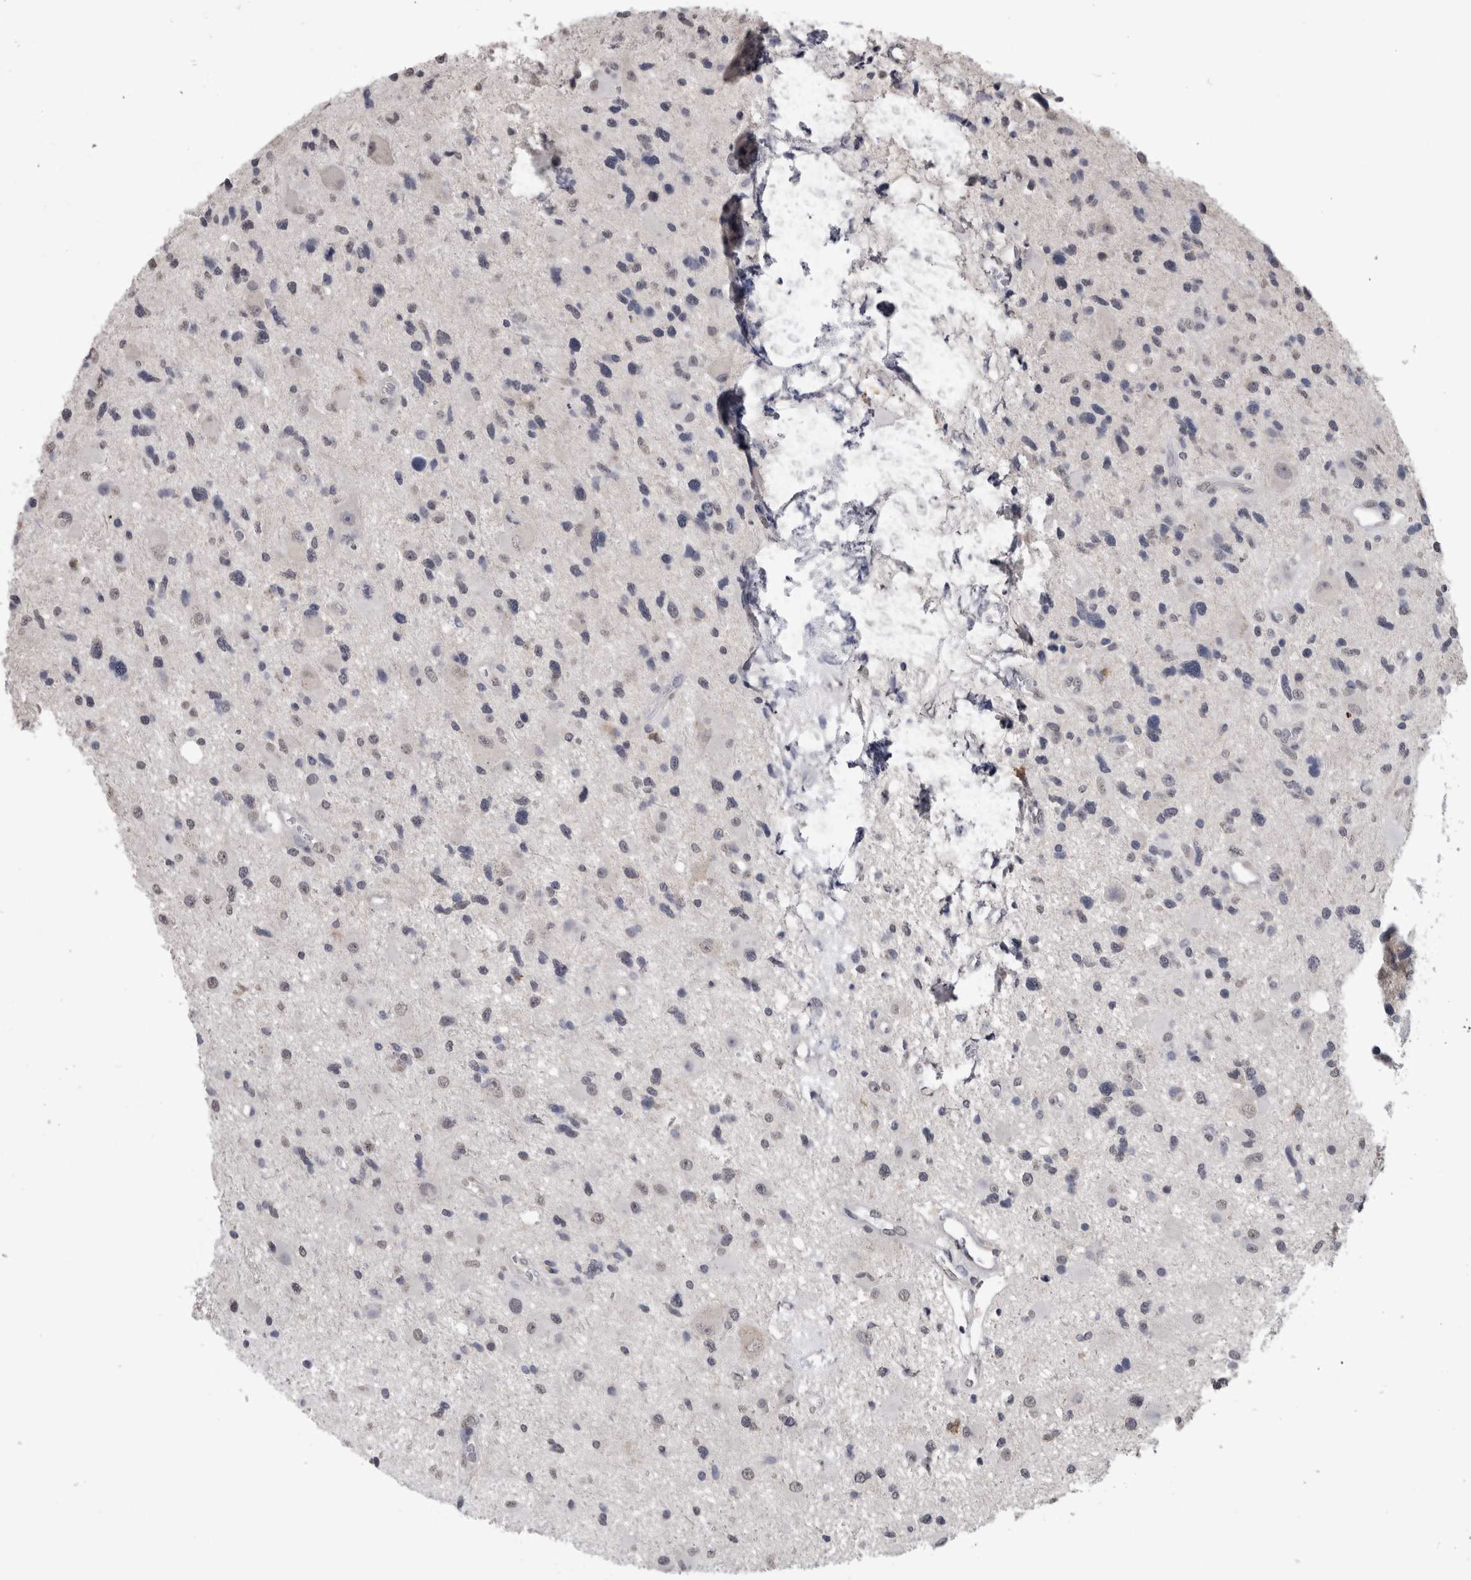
{"staining": {"intensity": "negative", "quantity": "none", "location": "none"}, "tissue": "glioma", "cell_type": "Tumor cells", "image_type": "cancer", "snomed": [{"axis": "morphology", "description": "Glioma, malignant, High grade"}, {"axis": "topography", "description": "Brain"}], "caption": "There is no significant expression in tumor cells of high-grade glioma (malignant).", "gene": "PAX5", "patient": {"sex": "male", "age": 33}}